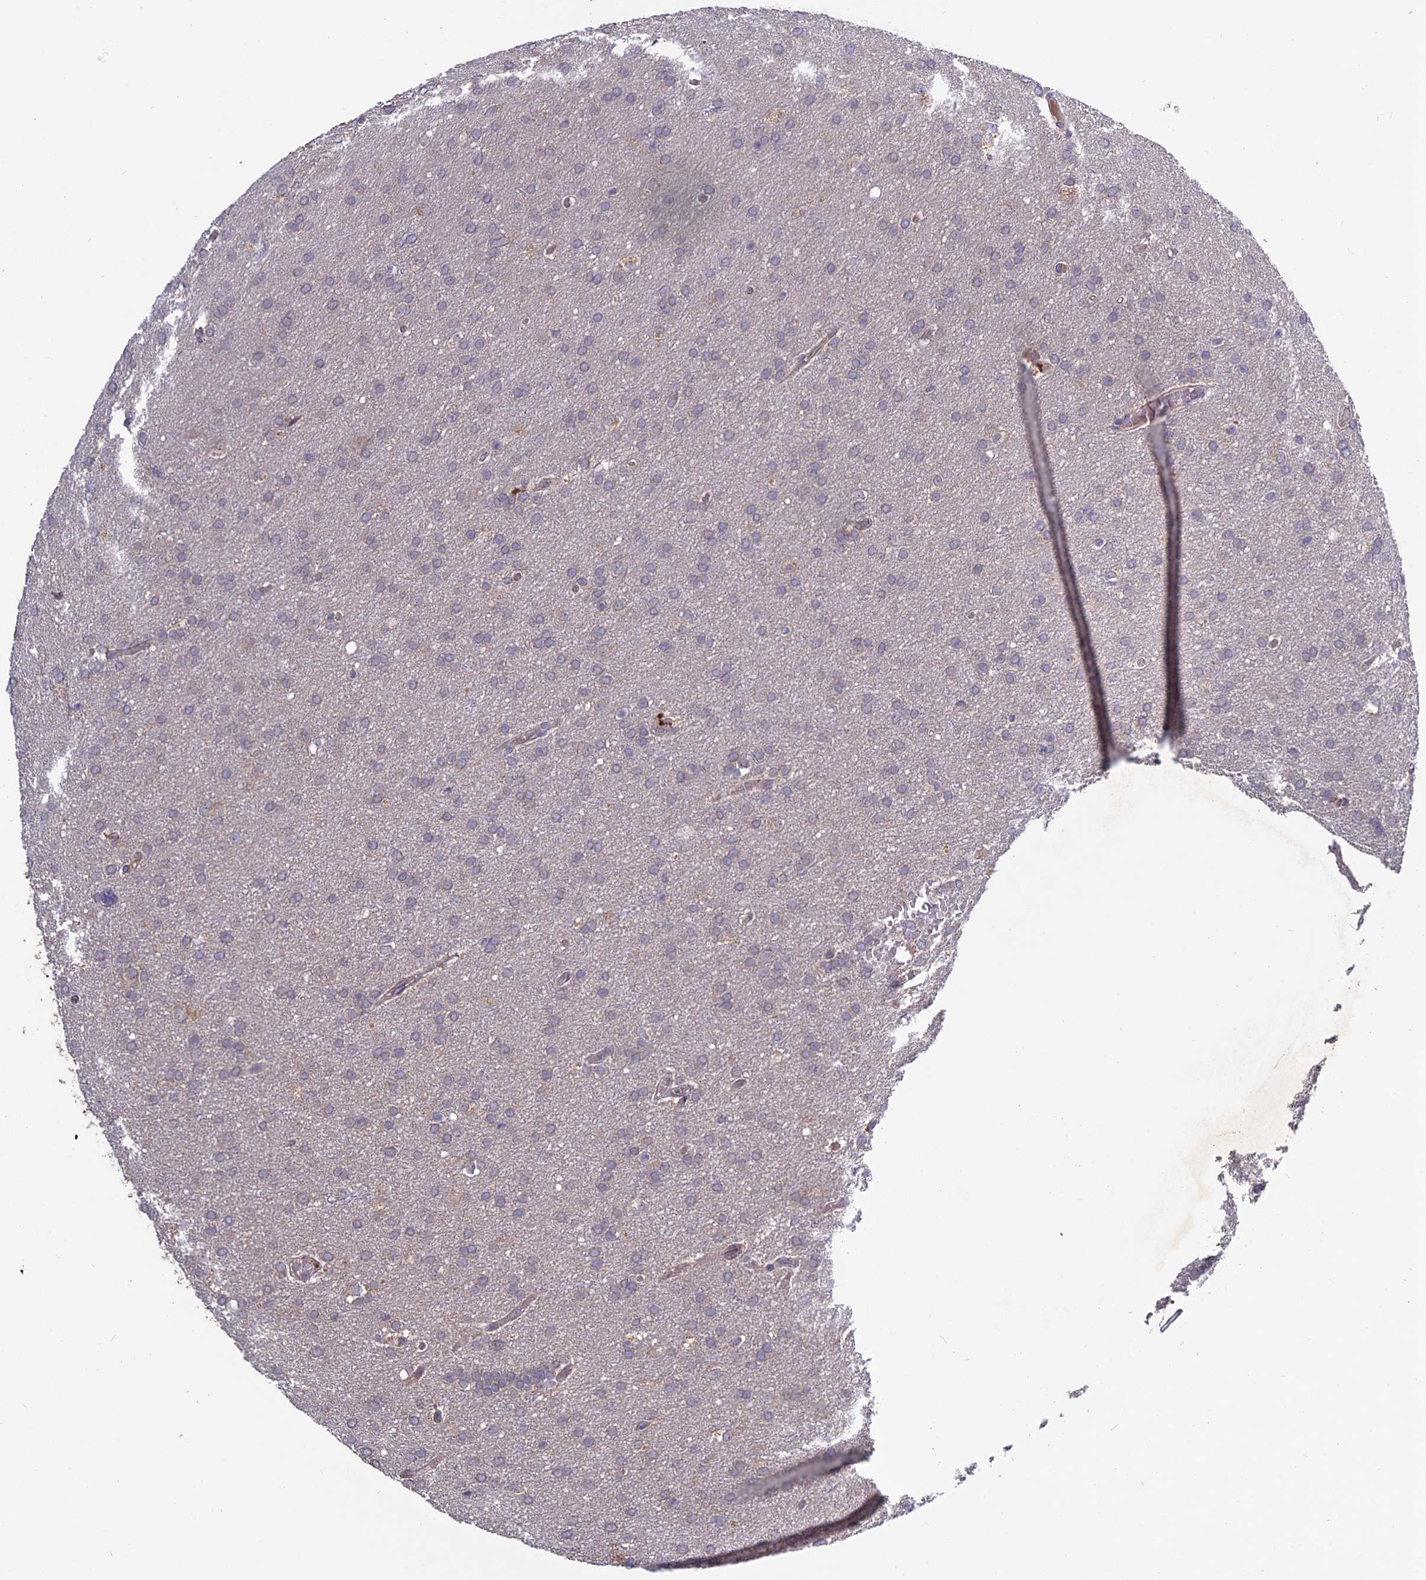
{"staining": {"intensity": "negative", "quantity": "none", "location": "none"}, "tissue": "glioma", "cell_type": "Tumor cells", "image_type": "cancer", "snomed": [{"axis": "morphology", "description": "Glioma, malignant, High grade"}, {"axis": "topography", "description": "Cerebral cortex"}], "caption": "Immunohistochemical staining of malignant high-grade glioma displays no significant expression in tumor cells.", "gene": "PPIC", "patient": {"sex": "female", "age": 36}}